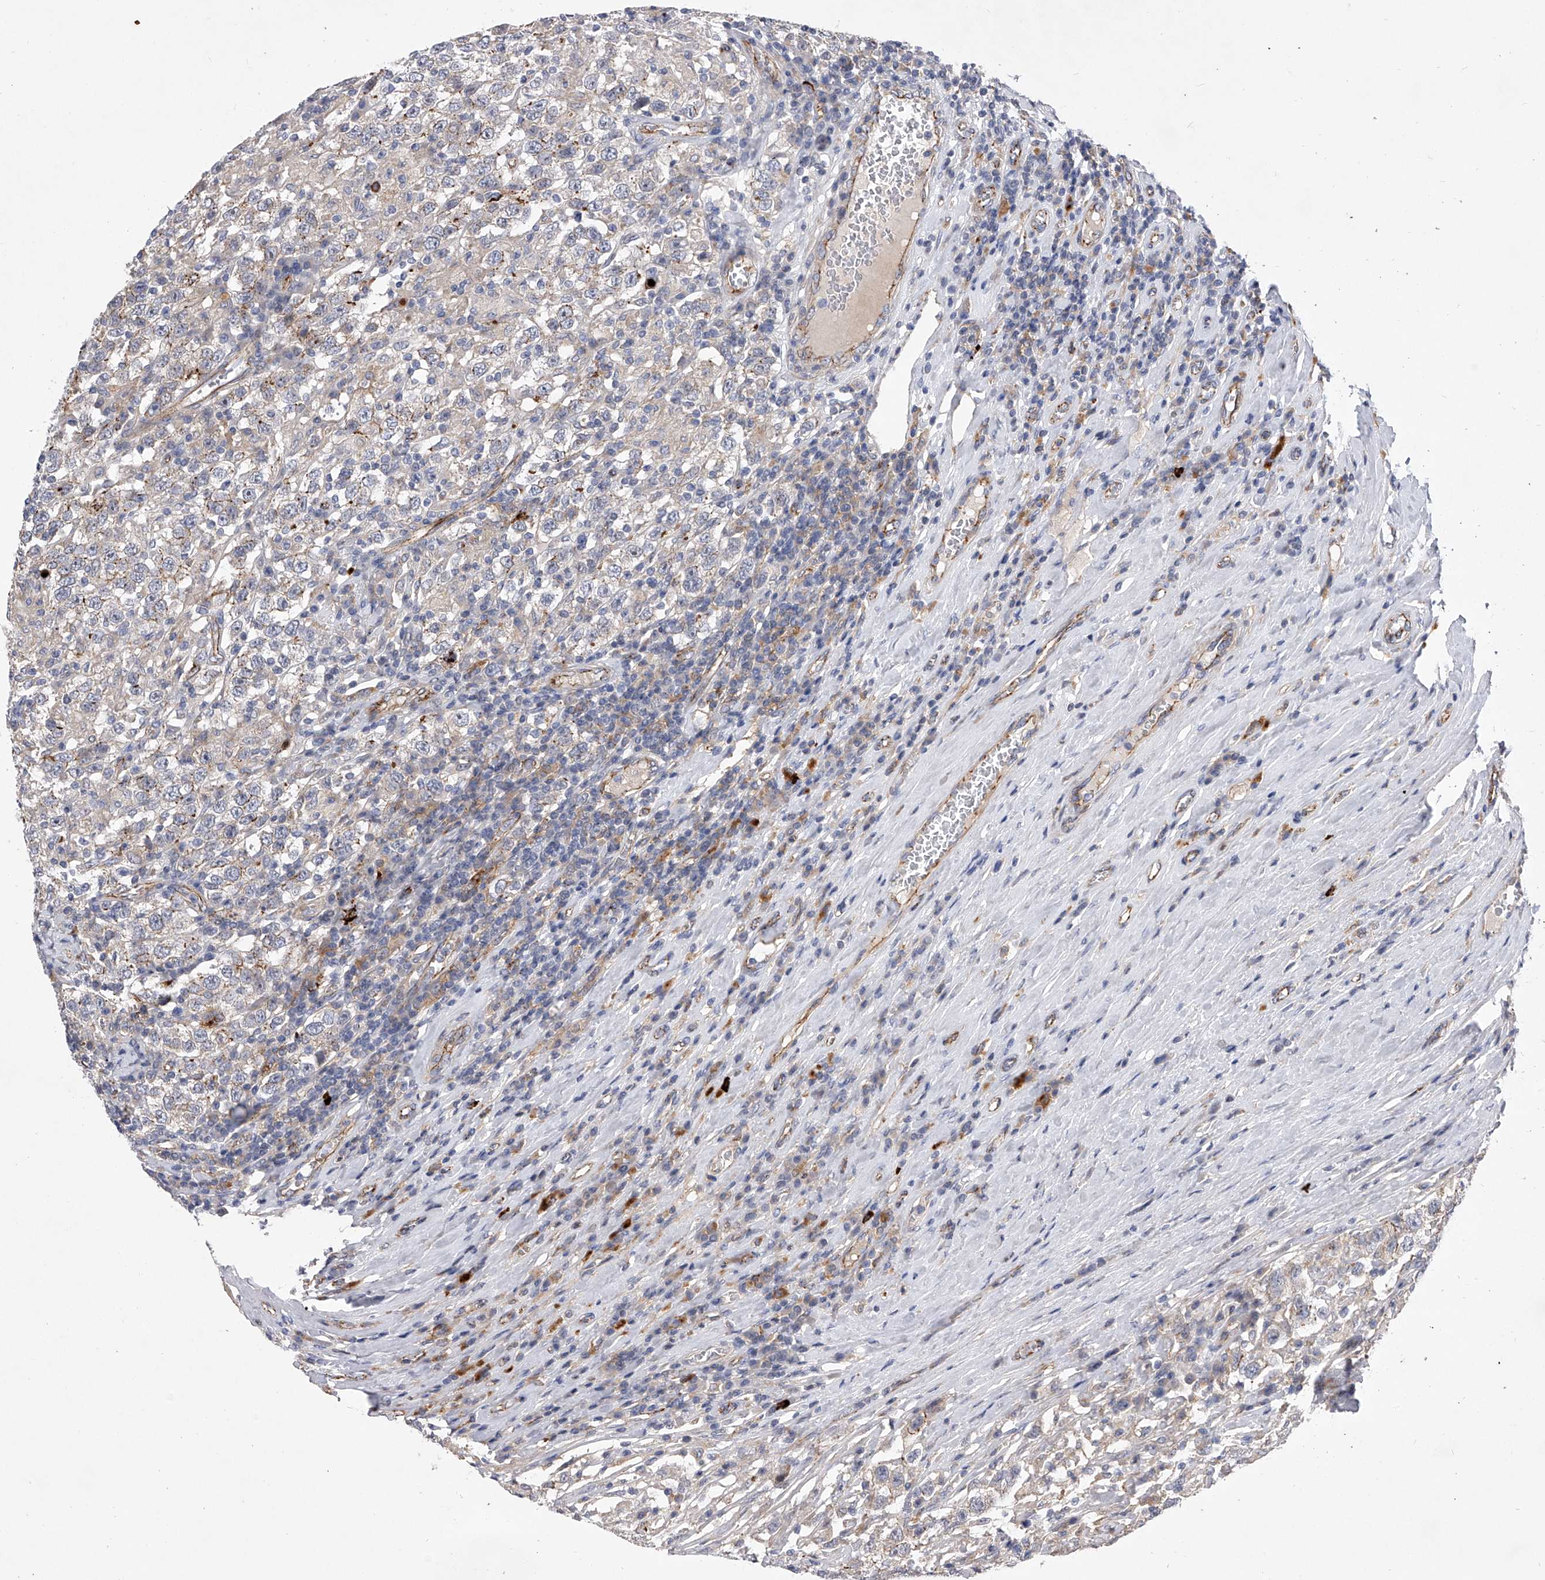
{"staining": {"intensity": "weak", "quantity": "<25%", "location": "cytoplasmic/membranous"}, "tissue": "testis cancer", "cell_type": "Tumor cells", "image_type": "cancer", "snomed": [{"axis": "morphology", "description": "Seminoma, NOS"}, {"axis": "topography", "description": "Testis"}], "caption": "DAB immunohistochemical staining of human testis seminoma exhibits no significant positivity in tumor cells. The staining is performed using DAB brown chromogen with nuclei counter-stained in using hematoxylin.", "gene": "MINDY4", "patient": {"sex": "male", "age": 41}}